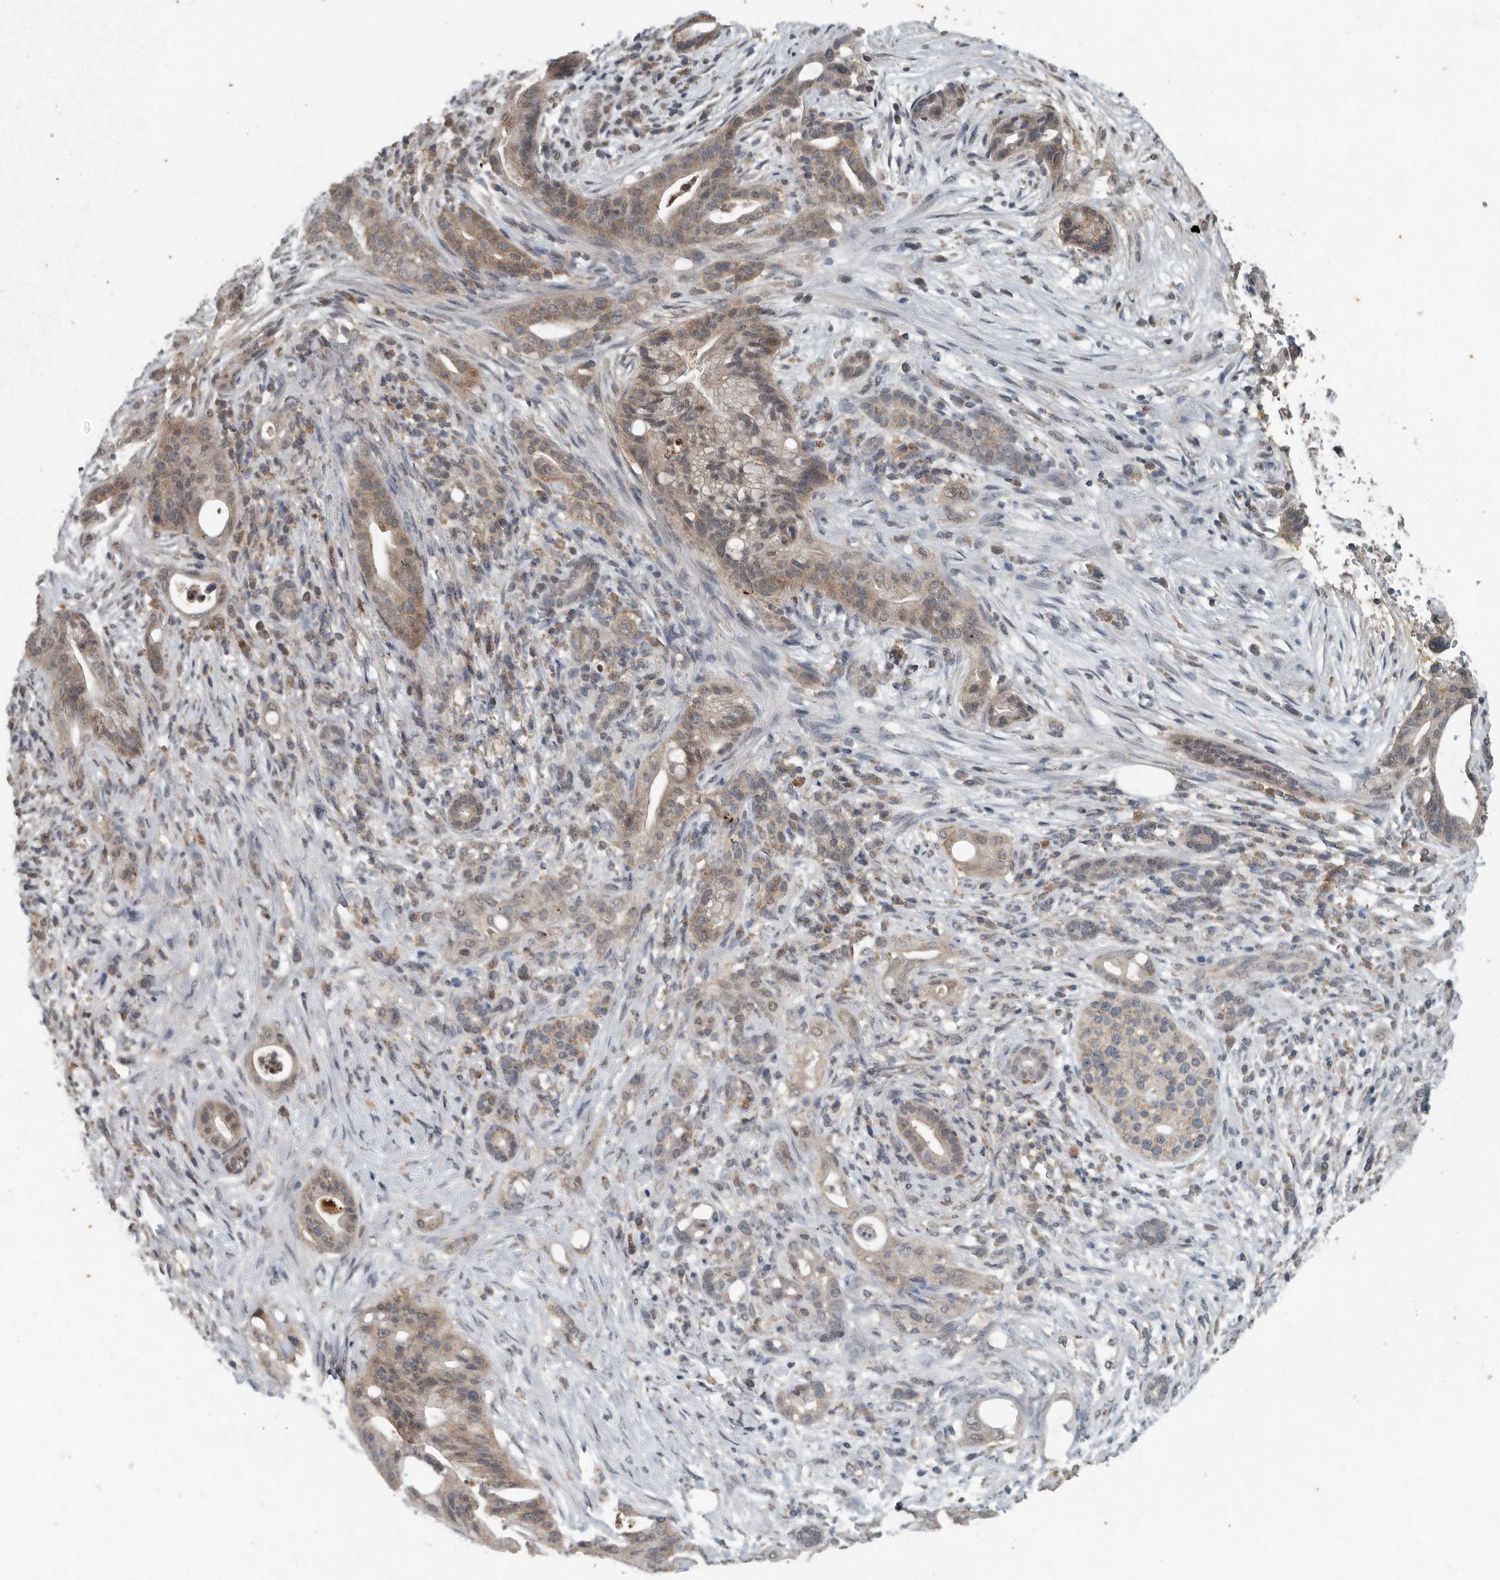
{"staining": {"intensity": "weak", "quantity": ">75%", "location": "cytoplasmic/membranous"}, "tissue": "pancreatic cancer", "cell_type": "Tumor cells", "image_type": "cancer", "snomed": [{"axis": "morphology", "description": "Adenocarcinoma, NOS"}, {"axis": "topography", "description": "Pancreas"}], "caption": "Pancreatic adenocarcinoma stained with a brown dye displays weak cytoplasmic/membranous positive positivity in about >75% of tumor cells.", "gene": "IL6ST", "patient": {"sex": "male", "age": 58}}